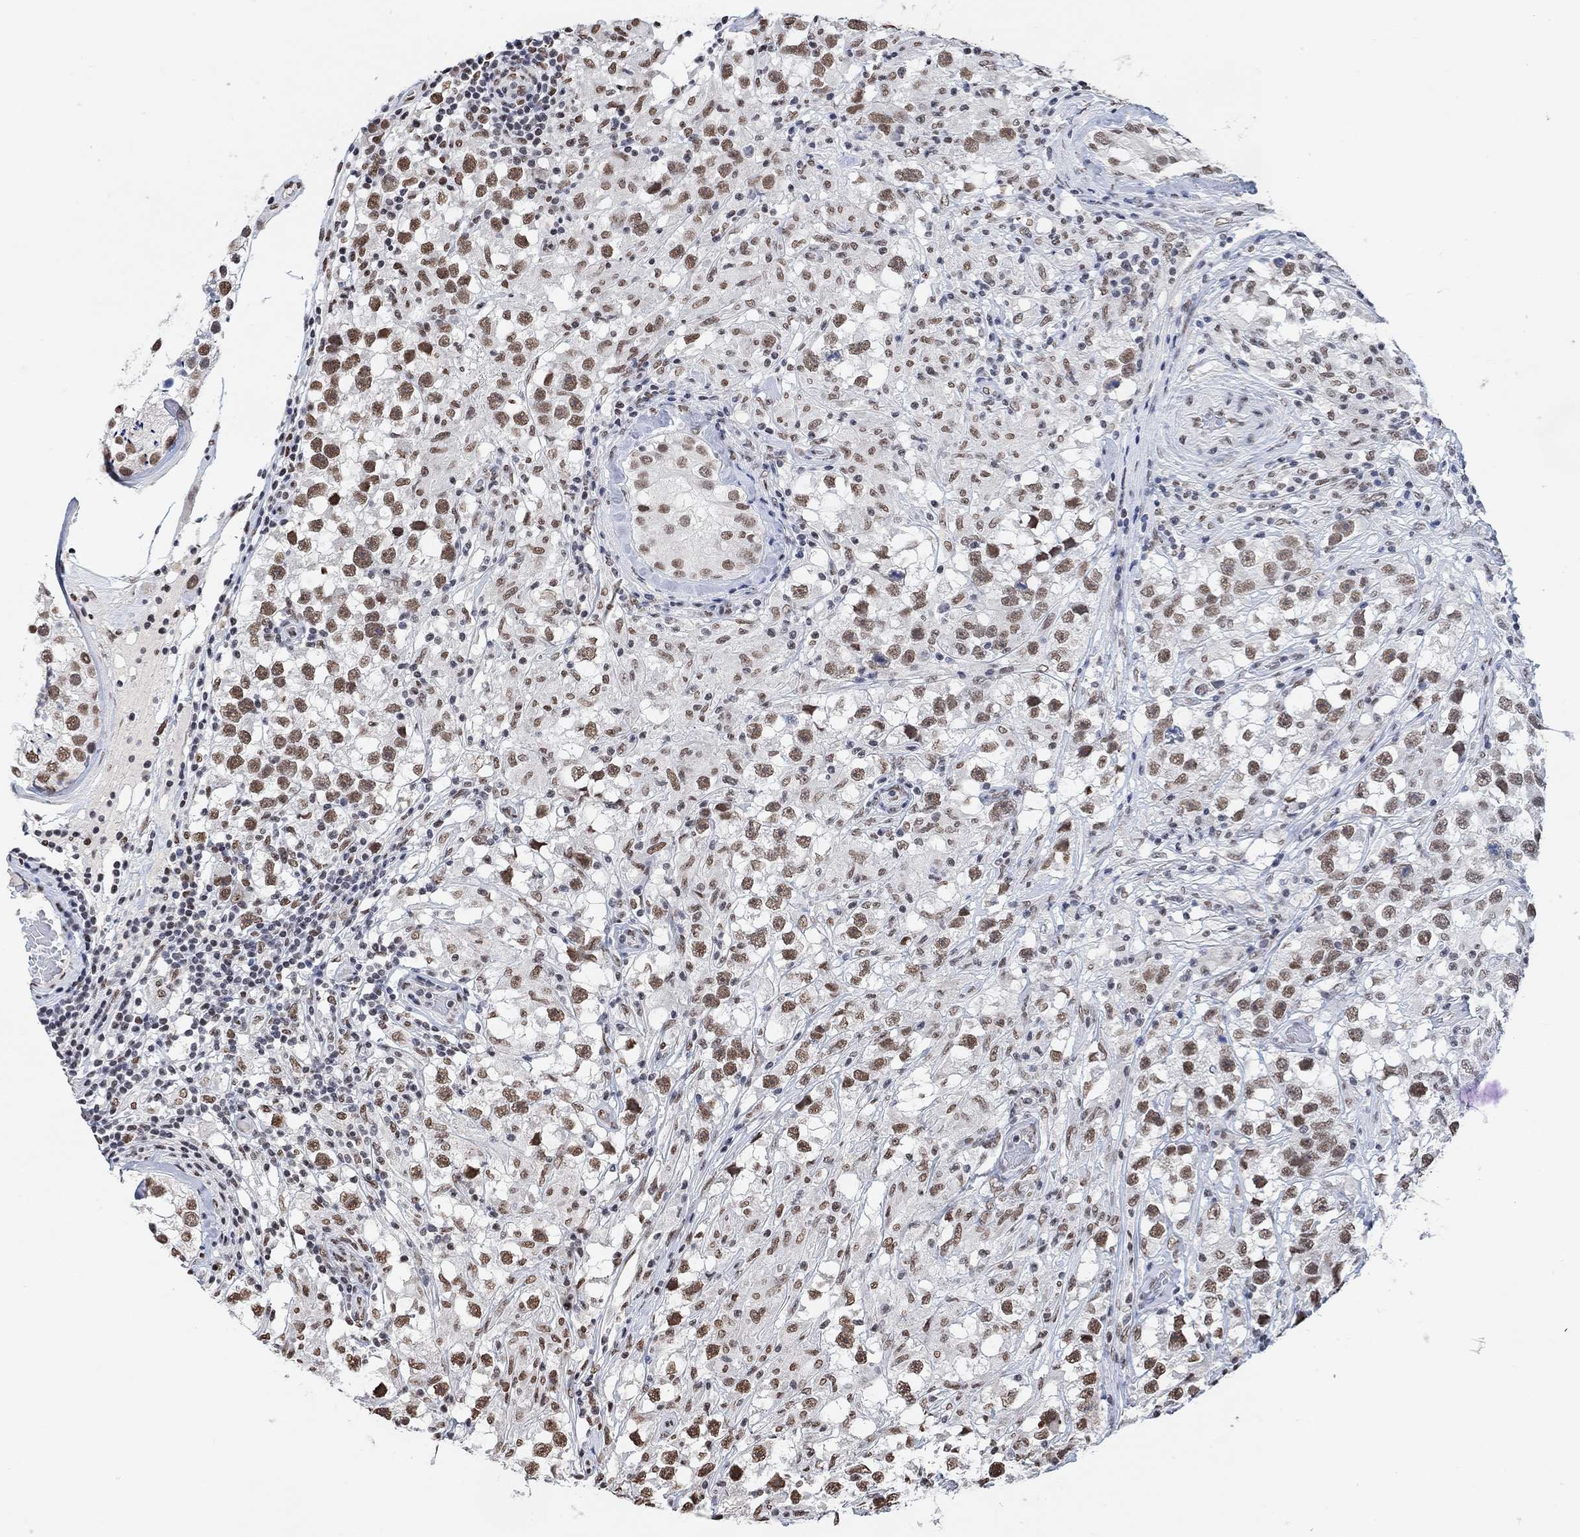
{"staining": {"intensity": "moderate", "quantity": ">75%", "location": "nuclear"}, "tissue": "testis cancer", "cell_type": "Tumor cells", "image_type": "cancer", "snomed": [{"axis": "morphology", "description": "Seminoma, NOS"}, {"axis": "topography", "description": "Testis"}], "caption": "Seminoma (testis) stained with DAB (3,3'-diaminobenzidine) immunohistochemistry shows medium levels of moderate nuclear expression in about >75% of tumor cells.", "gene": "USP39", "patient": {"sex": "male", "age": 46}}